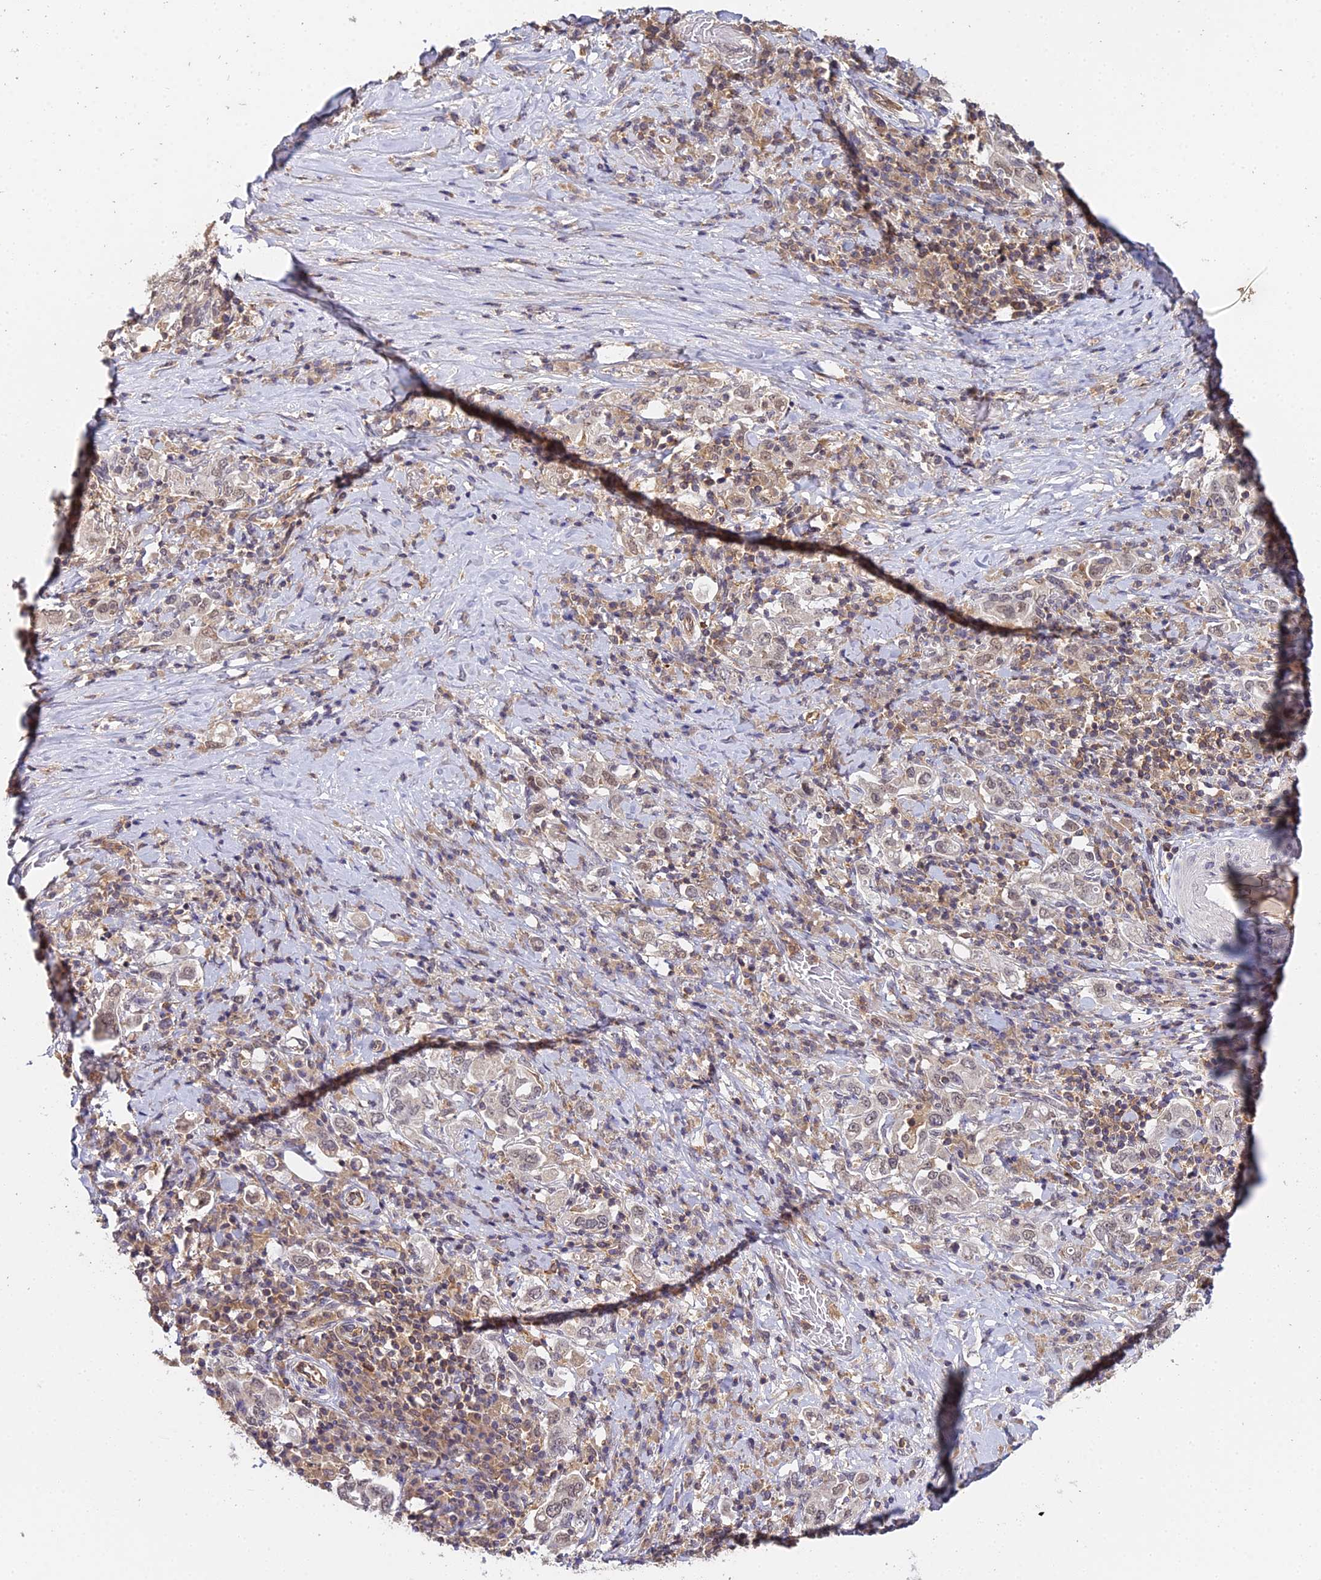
{"staining": {"intensity": "weak", "quantity": "25%-75%", "location": "nuclear"}, "tissue": "stomach cancer", "cell_type": "Tumor cells", "image_type": "cancer", "snomed": [{"axis": "morphology", "description": "Adenocarcinoma, NOS"}, {"axis": "topography", "description": "Stomach, upper"}, {"axis": "topography", "description": "Stomach"}], "caption": "Adenocarcinoma (stomach) was stained to show a protein in brown. There is low levels of weak nuclear expression in about 25%-75% of tumor cells.", "gene": "TPRX1", "patient": {"sex": "male", "age": 62}}